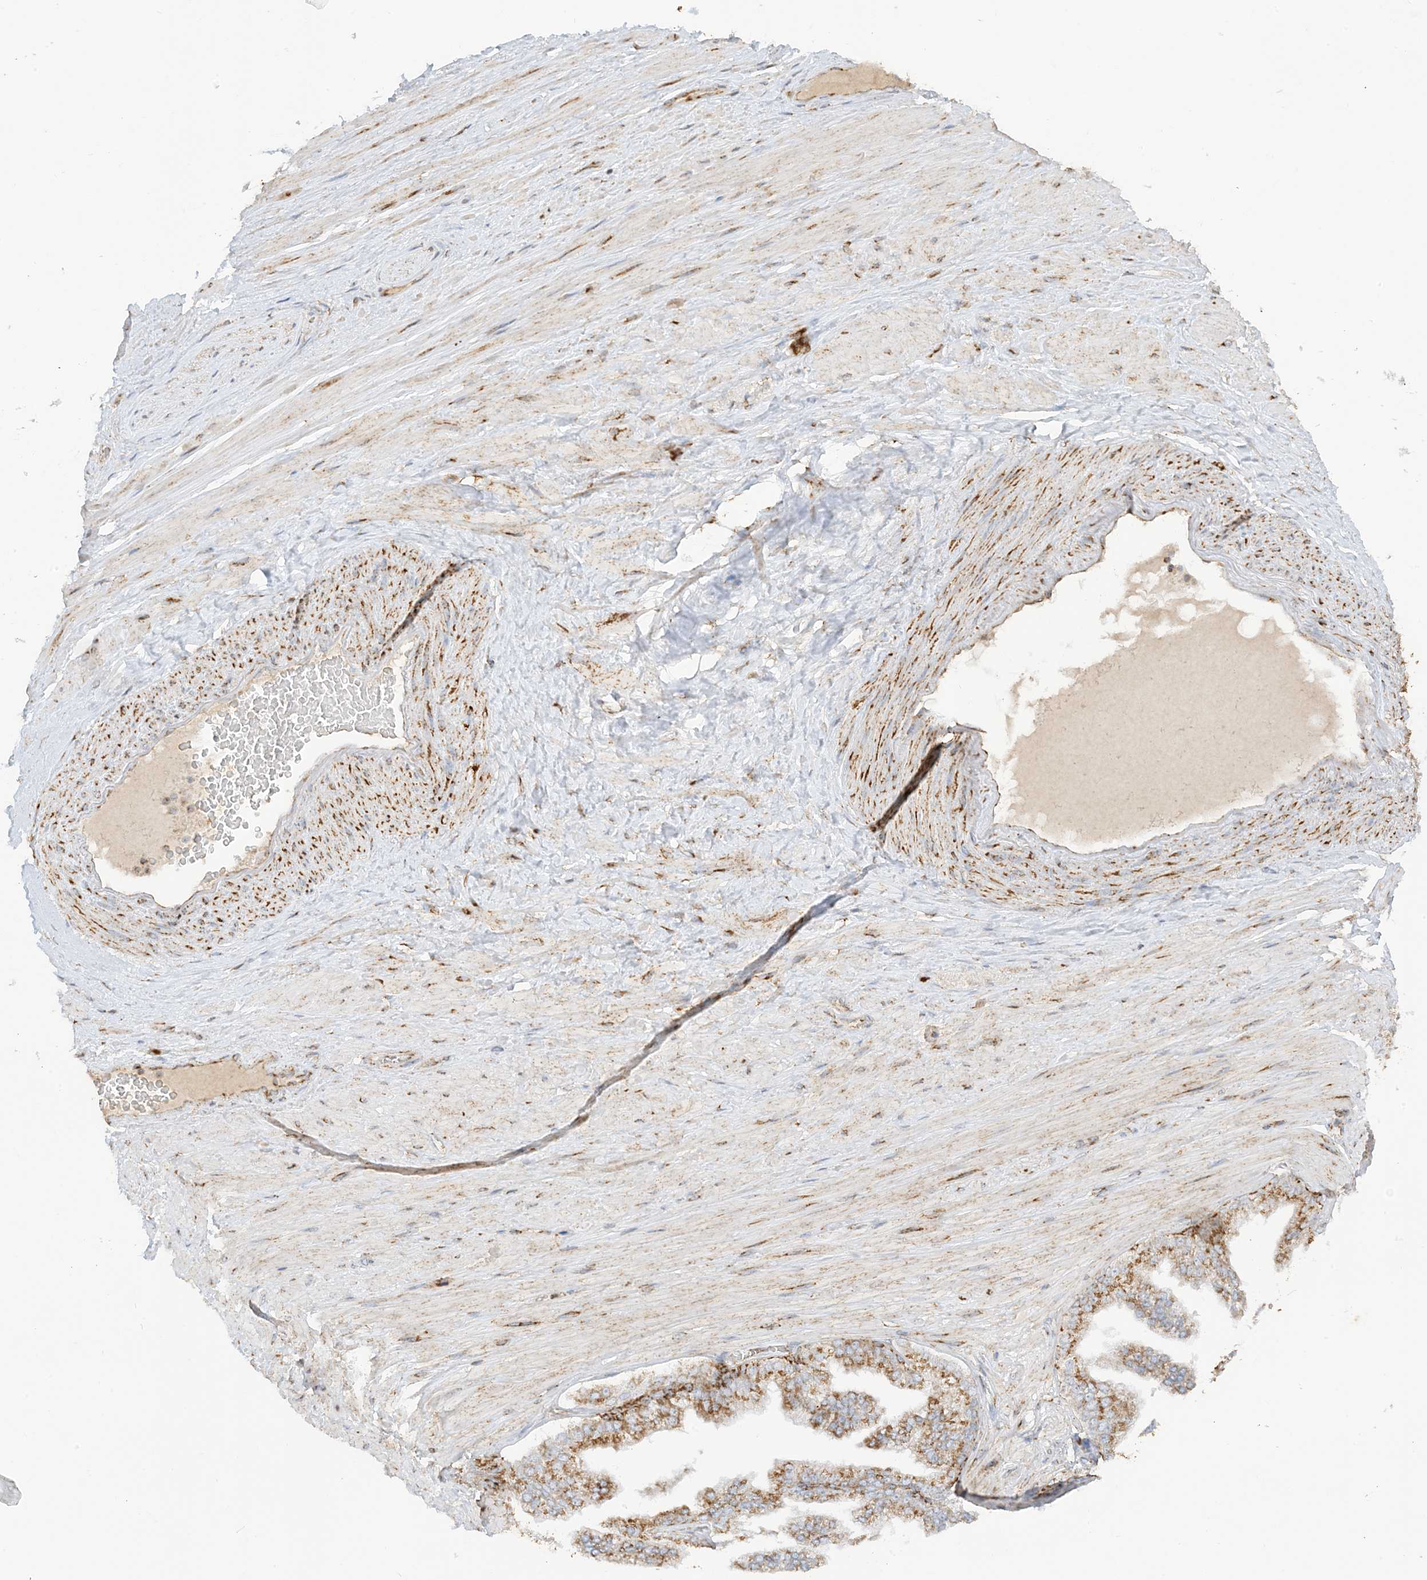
{"staining": {"intensity": "negative", "quantity": "none", "location": "none"}, "tissue": "adipose tissue", "cell_type": "Adipocytes", "image_type": "normal", "snomed": [{"axis": "morphology", "description": "Normal tissue, NOS"}, {"axis": "morphology", "description": "Adenocarcinoma, Low grade"}, {"axis": "topography", "description": "Prostate"}, {"axis": "topography", "description": "Peripheral nerve tissue"}], "caption": "An image of adipose tissue stained for a protein shows no brown staining in adipocytes. (Stains: DAB (3,3'-diaminobenzidine) immunohistochemistry (IHC) with hematoxylin counter stain, Microscopy: brightfield microscopy at high magnification).", "gene": "SLC25A12", "patient": {"sex": "male", "age": 63}}